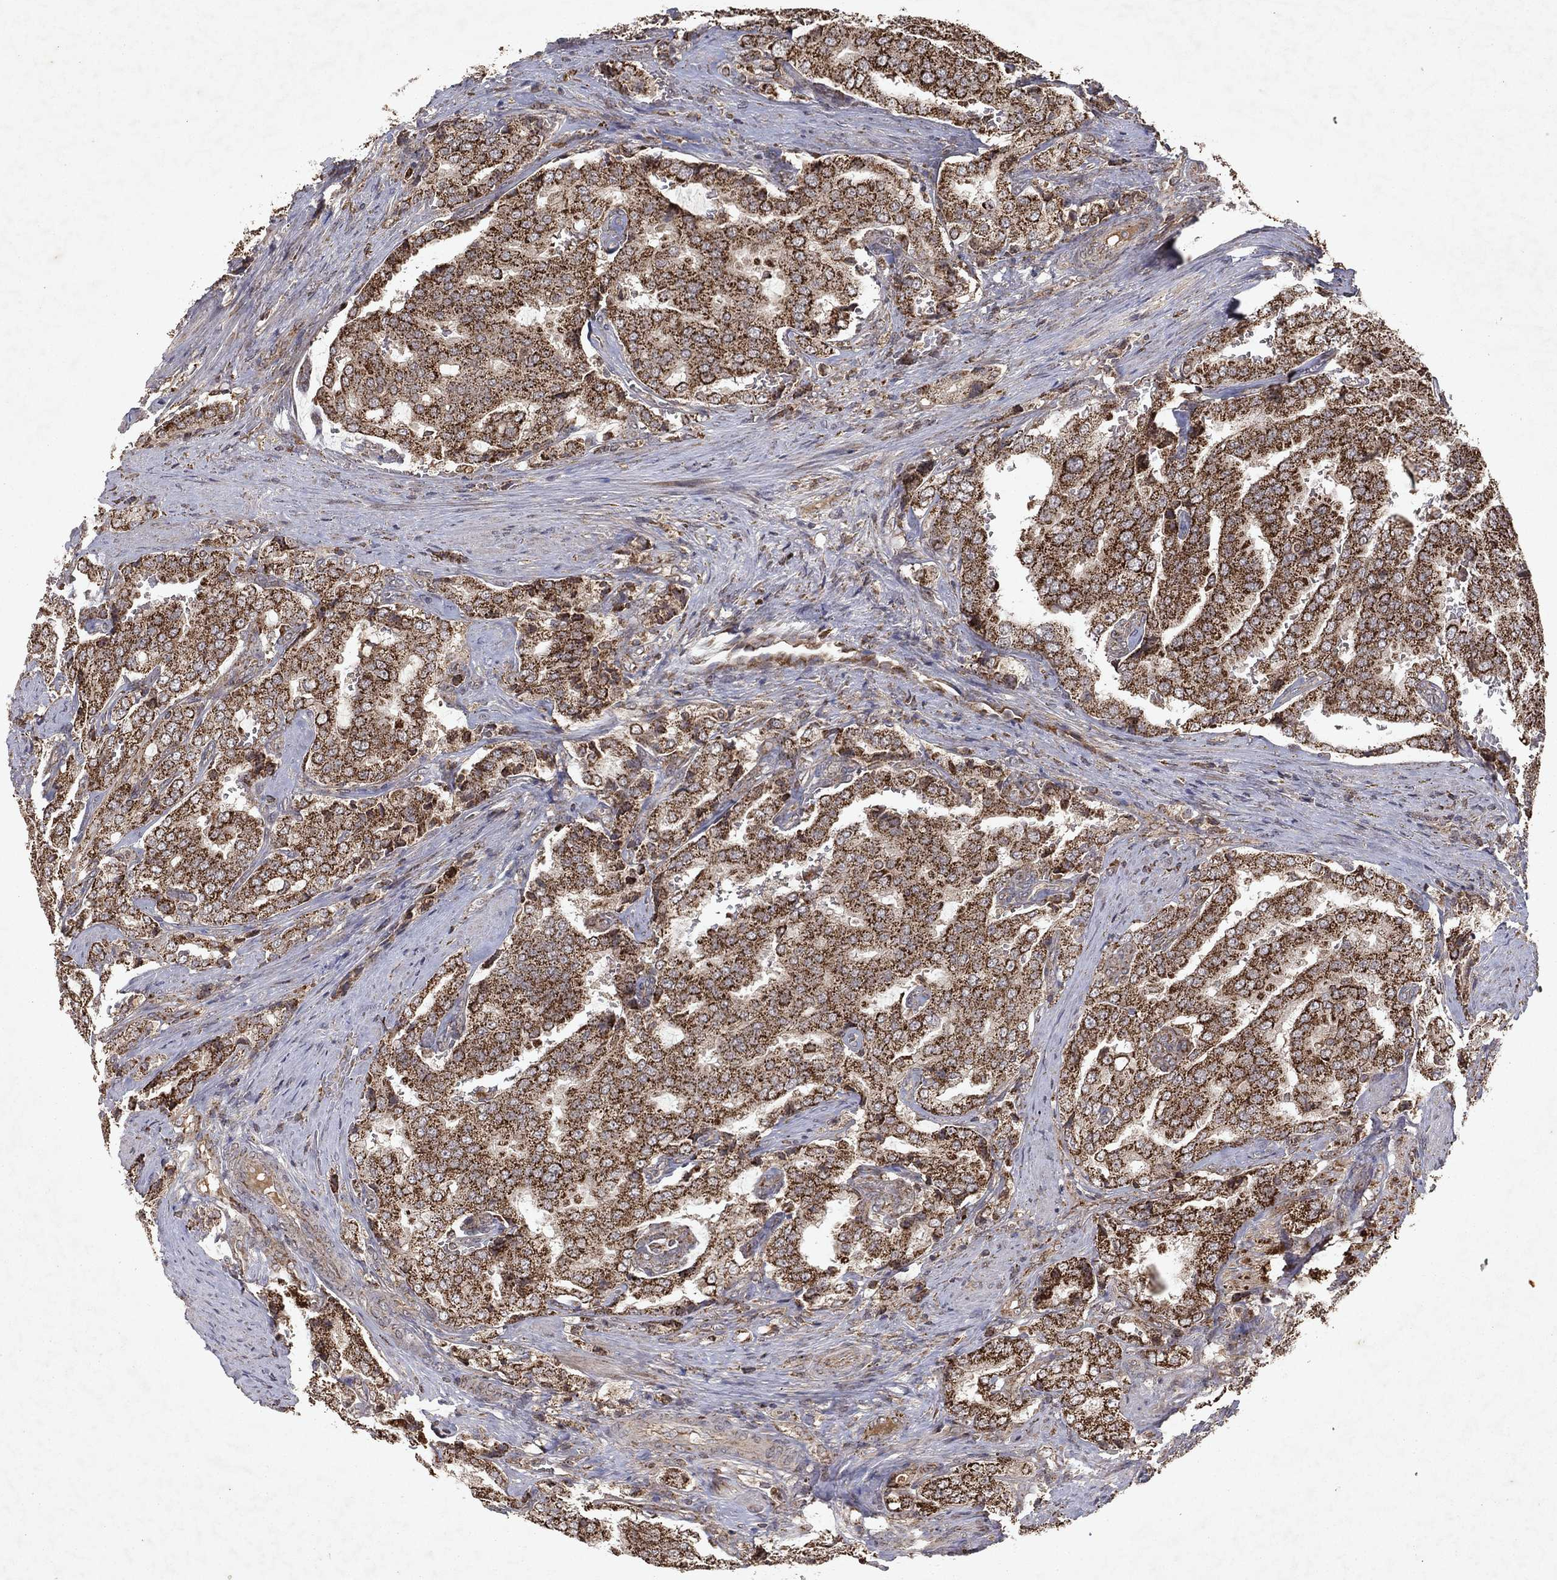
{"staining": {"intensity": "strong", "quantity": ">75%", "location": "cytoplasmic/membranous"}, "tissue": "prostate cancer", "cell_type": "Tumor cells", "image_type": "cancer", "snomed": [{"axis": "morphology", "description": "Adenocarcinoma, NOS"}, {"axis": "topography", "description": "Prostate"}], "caption": "Immunohistochemistry (IHC) histopathology image of neoplastic tissue: human adenocarcinoma (prostate) stained using immunohistochemistry reveals high levels of strong protein expression localized specifically in the cytoplasmic/membranous of tumor cells, appearing as a cytoplasmic/membranous brown color.", "gene": "PYROXD2", "patient": {"sex": "male", "age": 65}}